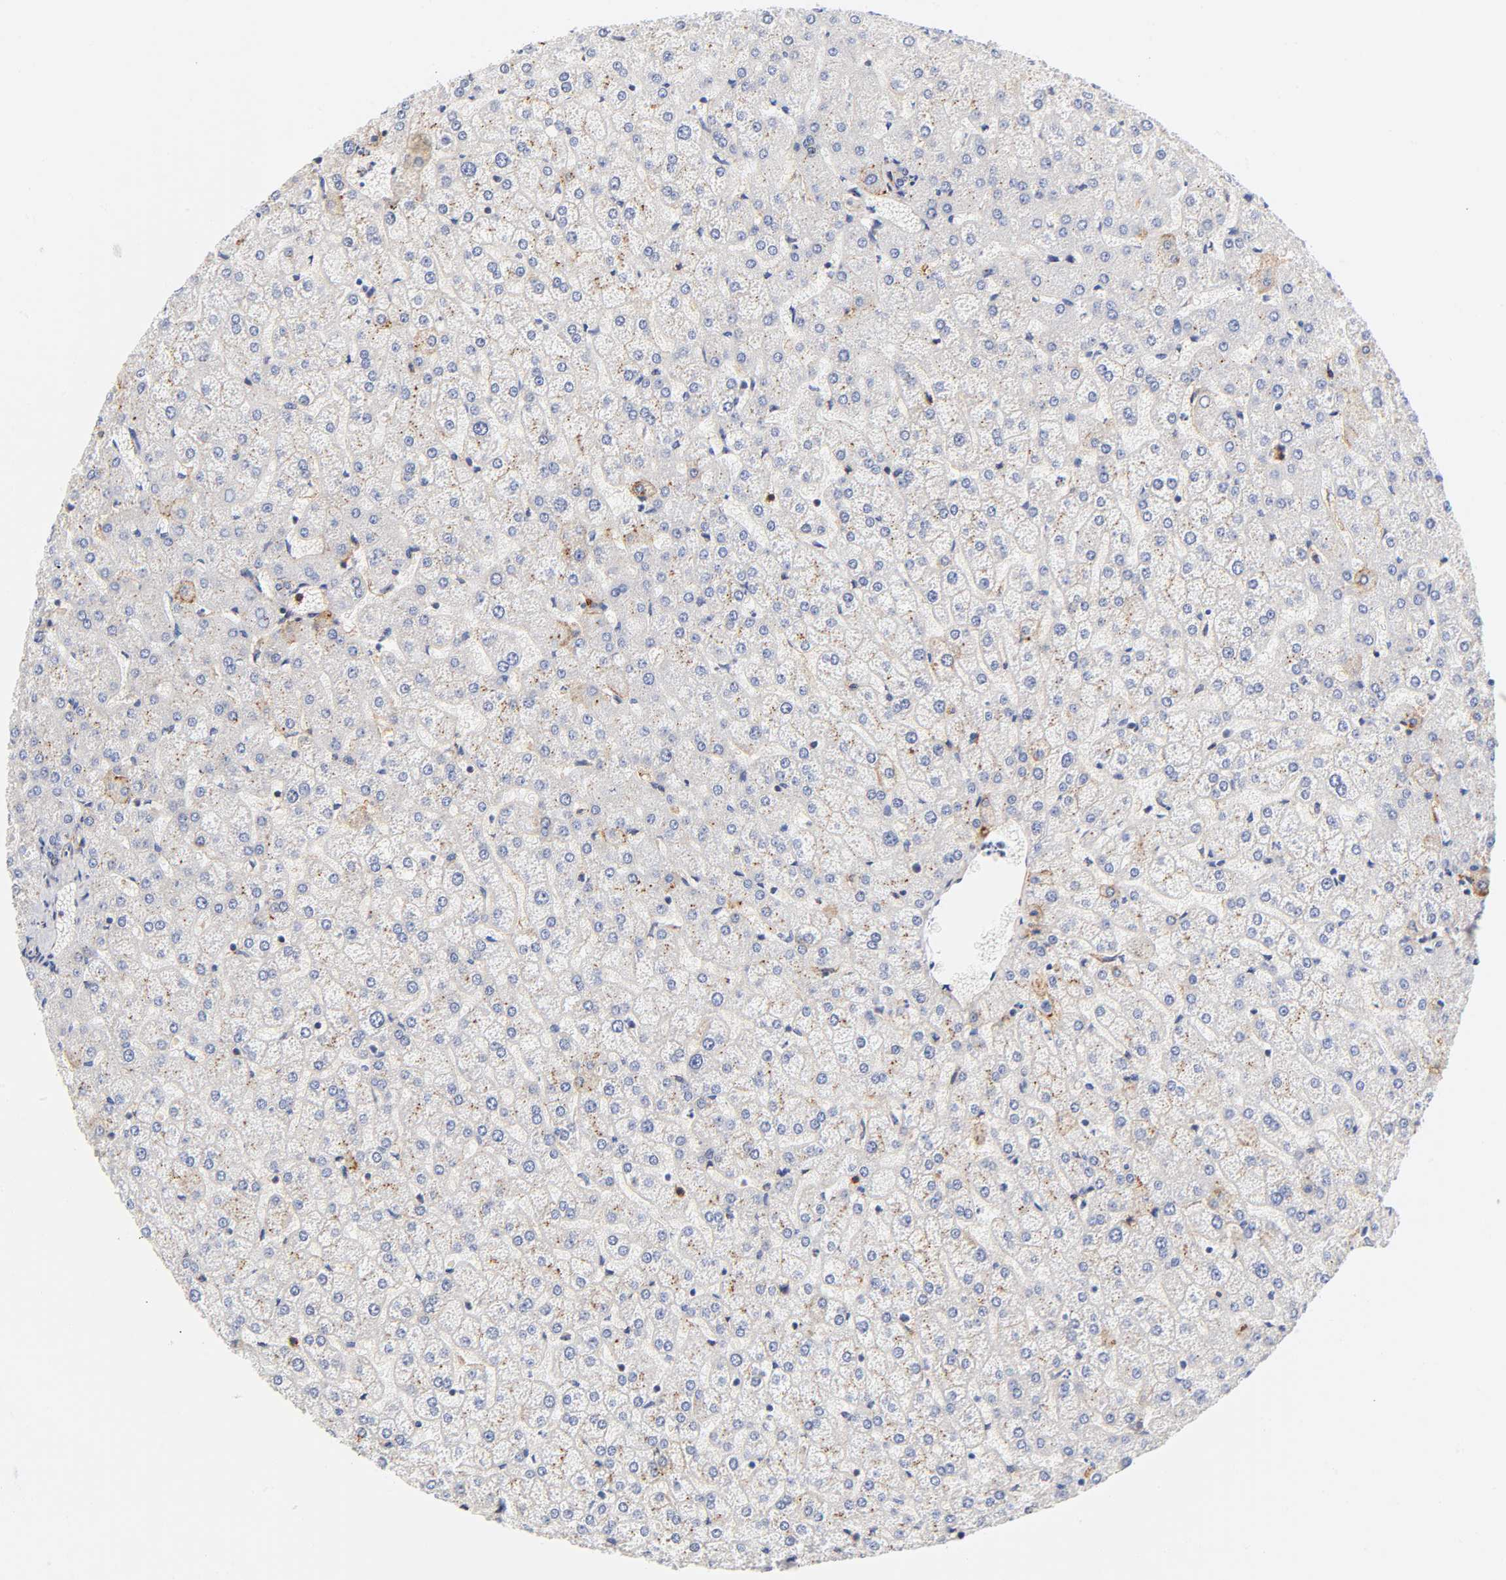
{"staining": {"intensity": "negative", "quantity": "none", "location": "none"}, "tissue": "liver", "cell_type": "Cholangiocytes", "image_type": "normal", "snomed": [{"axis": "morphology", "description": "Normal tissue, NOS"}, {"axis": "topography", "description": "Liver"}], "caption": "This is a photomicrograph of IHC staining of unremarkable liver, which shows no staining in cholangiocytes.", "gene": "ANXA7", "patient": {"sex": "female", "age": 32}}